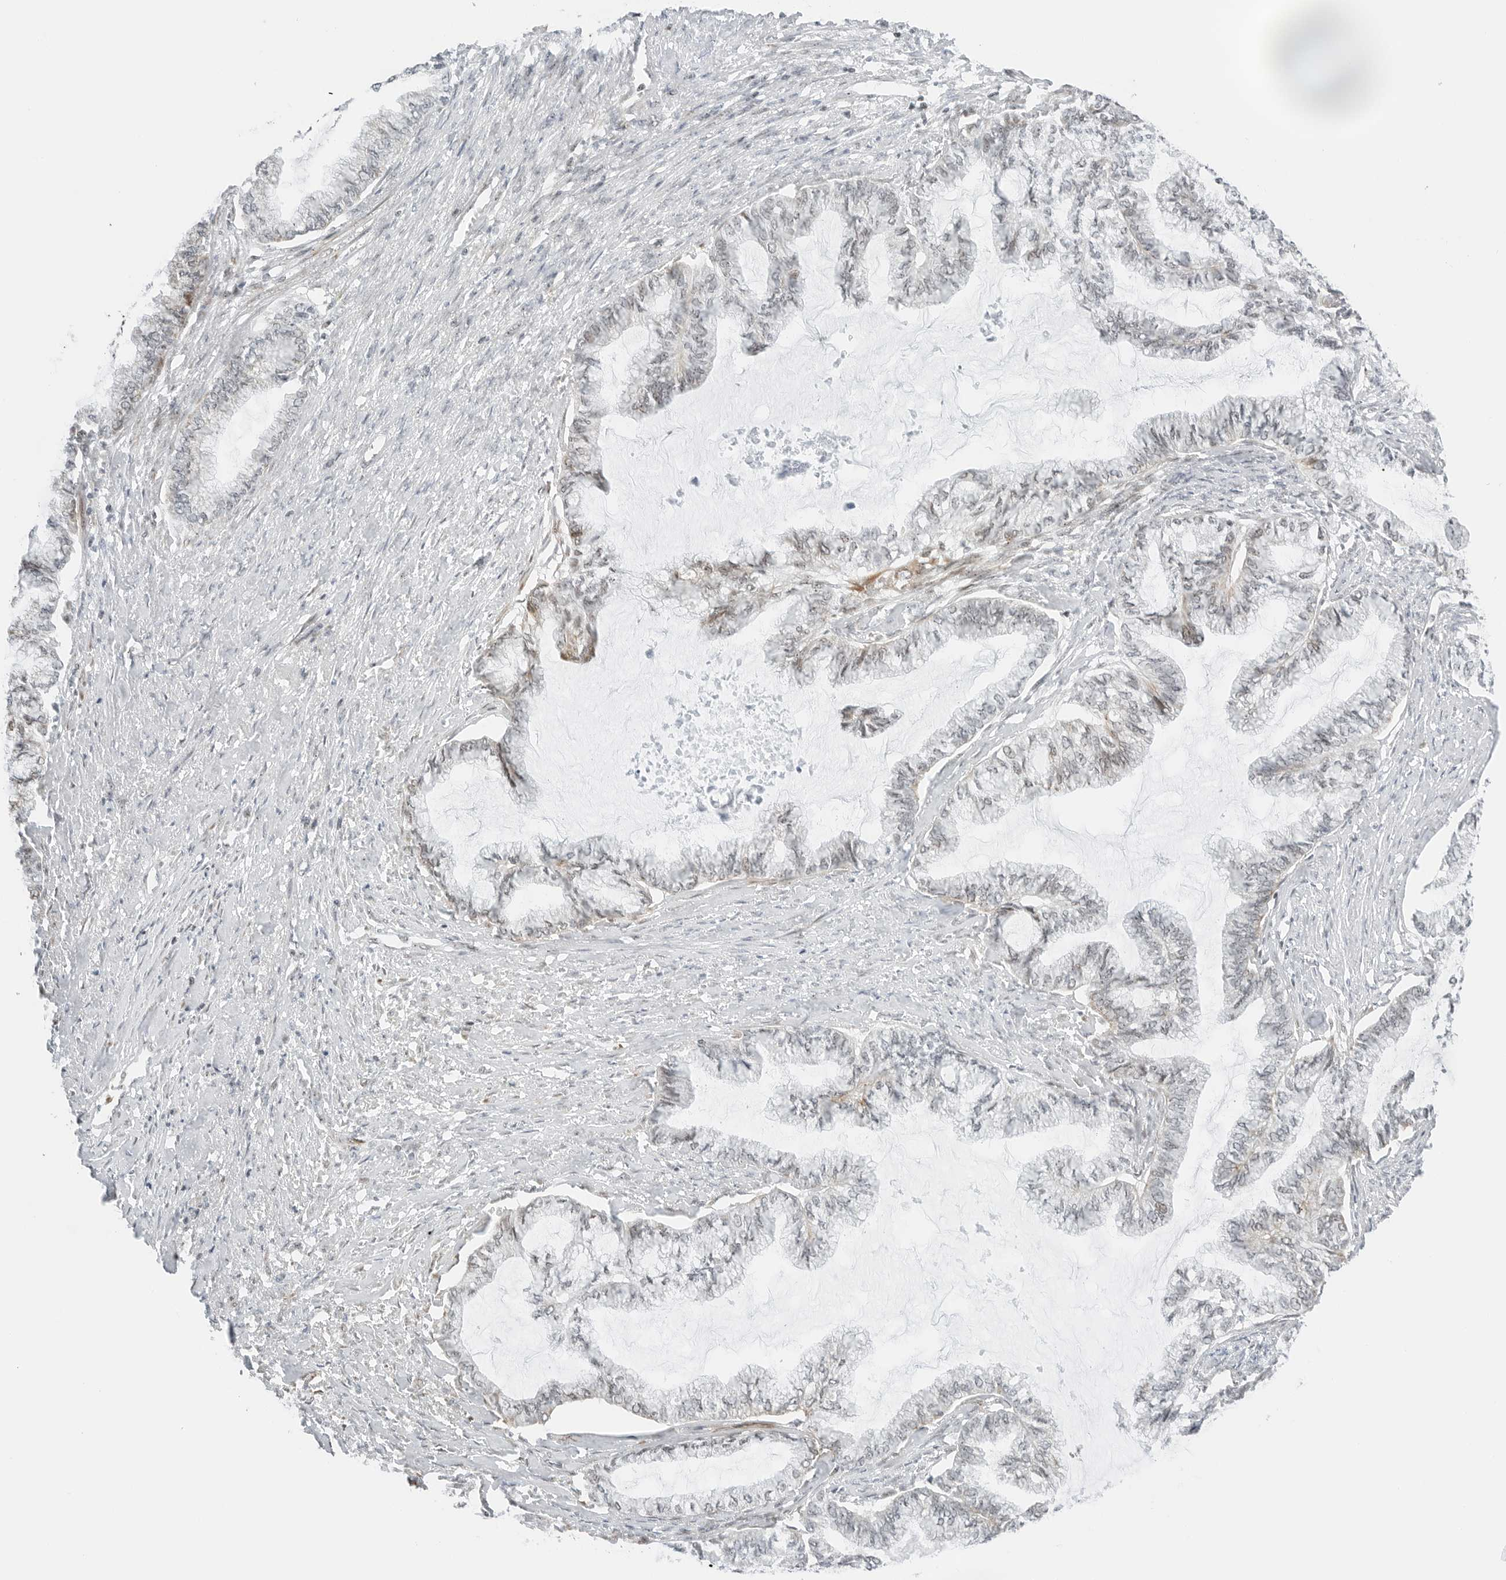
{"staining": {"intensity": "weak", "quantity": "<25%", "location": "cytoplasmic/membranous"}, "tissue": "endometrial cancer", "cell_type": "Tumor cells", "image_type": "cancer", "snomed": [{"axis": "morphology", "description": "Adenocarcinoma, NOS"}, {"axis": "topography", "description": "Endometrium"}], "caption": "A photomicrograph of human endometrial cancer (adenocarcinoma) is negative for staining in tumor cells.", "gene": "RIMKLA", "patient": {"sex": "female", "age": 86}}